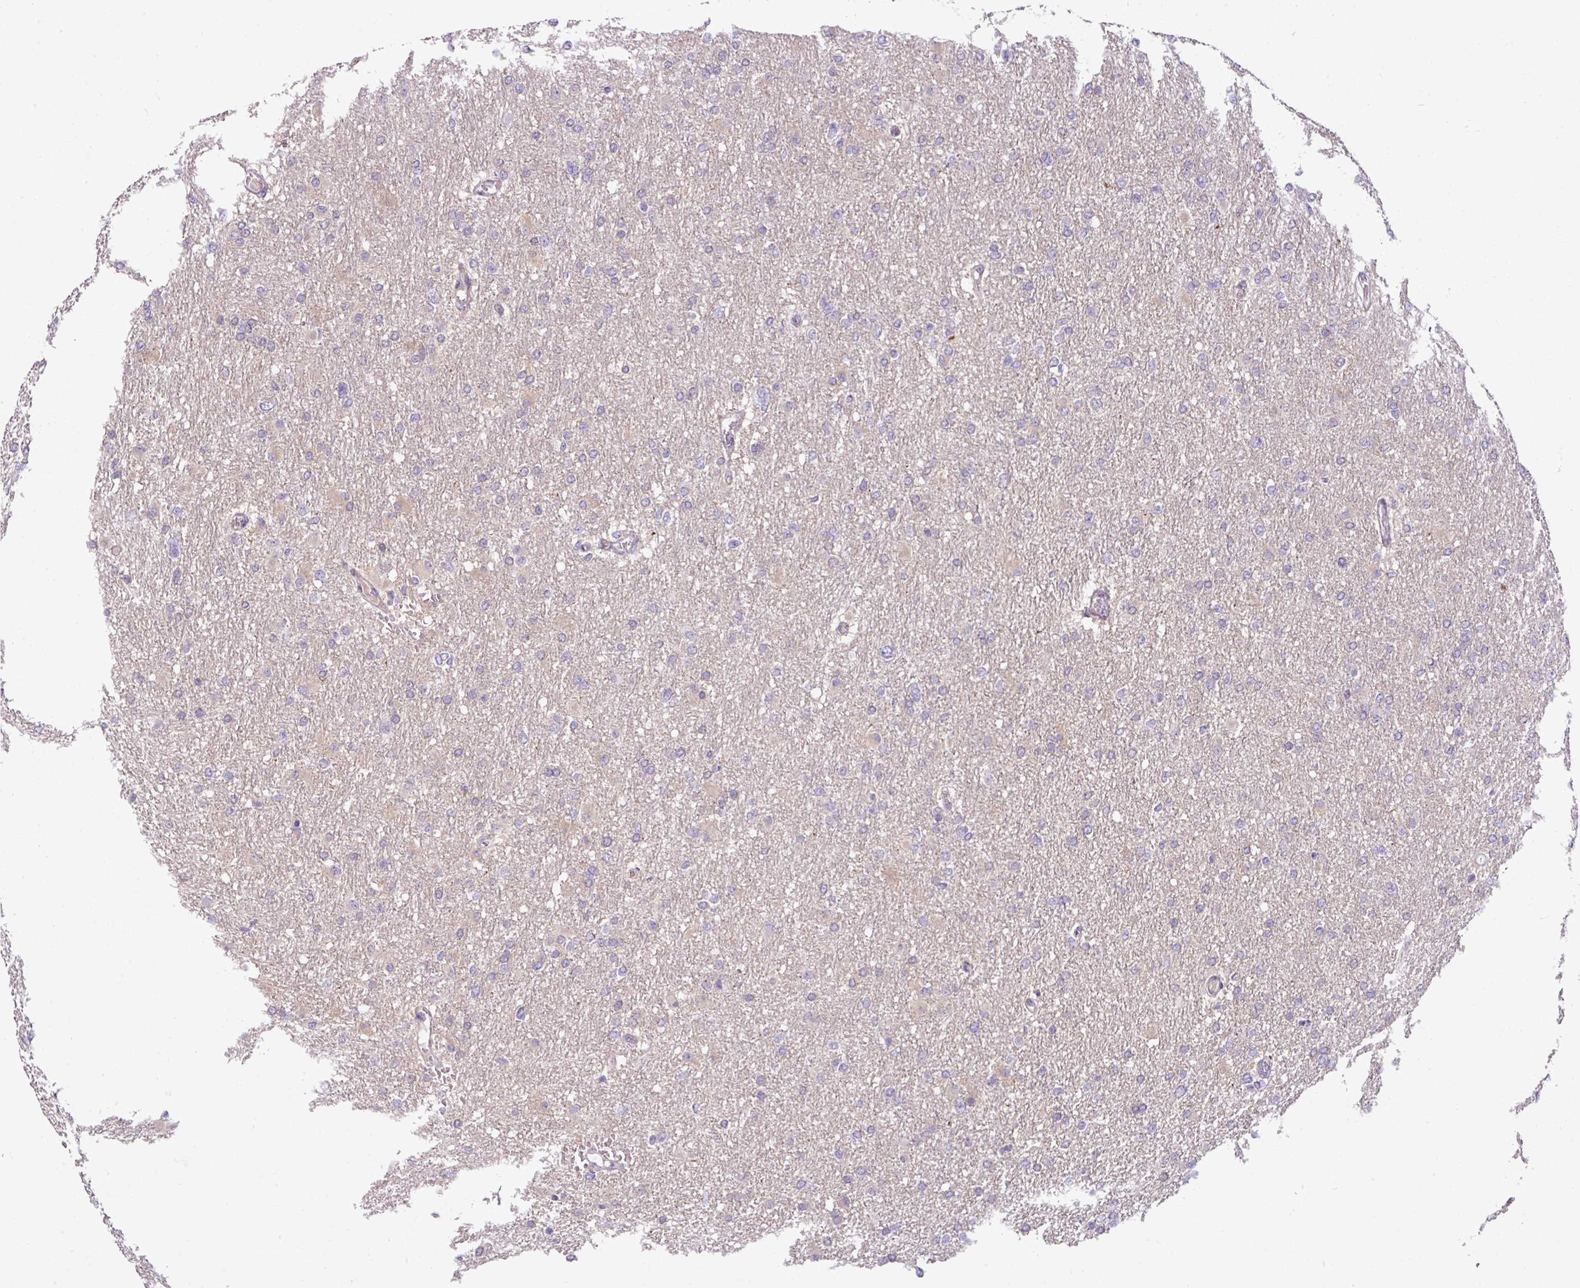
{"staining": {"intensity": "negative", "quantity": "none", "location": "none"}, "tissue": "glioma", "cell_type": "Tumor cells", "image_type": "cancer", "snomed": [{"axis": "morphology", "description": "Glioma, malignant, High grade"}, {"axis": "topography", "description": "Cerebral cortex"}], "caption": "The histopathology image demonstrates no significant expression in tumor cells of glioma.", "gene": "TMEM178B", "patient": {"sex": "female", "age": 36}}